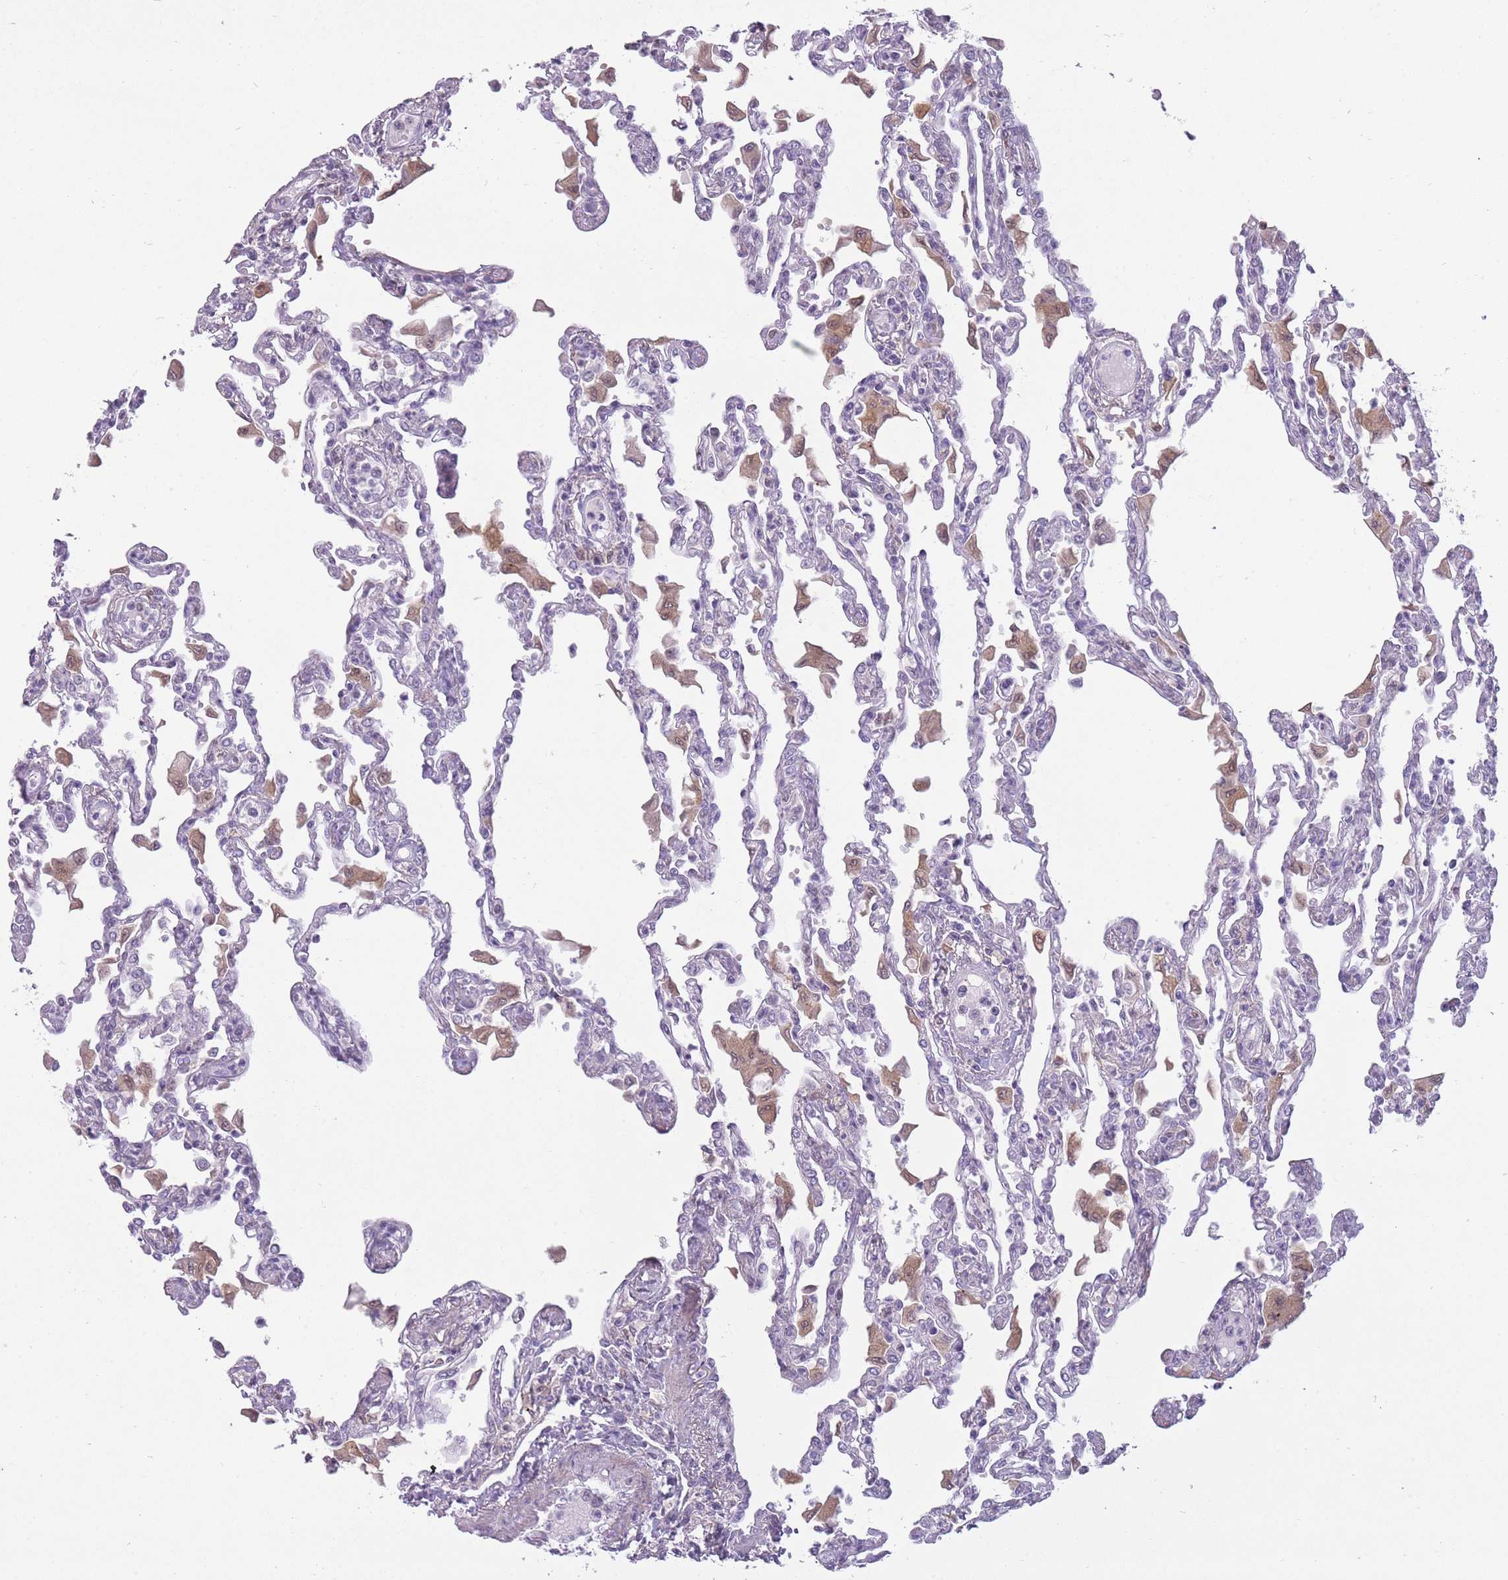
{"staining": {"intensity": "negative", "quantity": "none", "location": "none"}, "tissue": "lung", "cell_type": "Alveolar cells", "image_type": "normal", "snomed": [{"axis": "morphology", "description": "Normal tissue, NOS"}, {"axis": "topography", "description": "Bronchus"}, {"axis": "topography", "description": "Lung"}], "caption": "Immunohistochemistry of benign human lung displays no expression in alveolar cells.", "gene": "LGALS9B", "patient": {"sex": "female", "age": 49}}